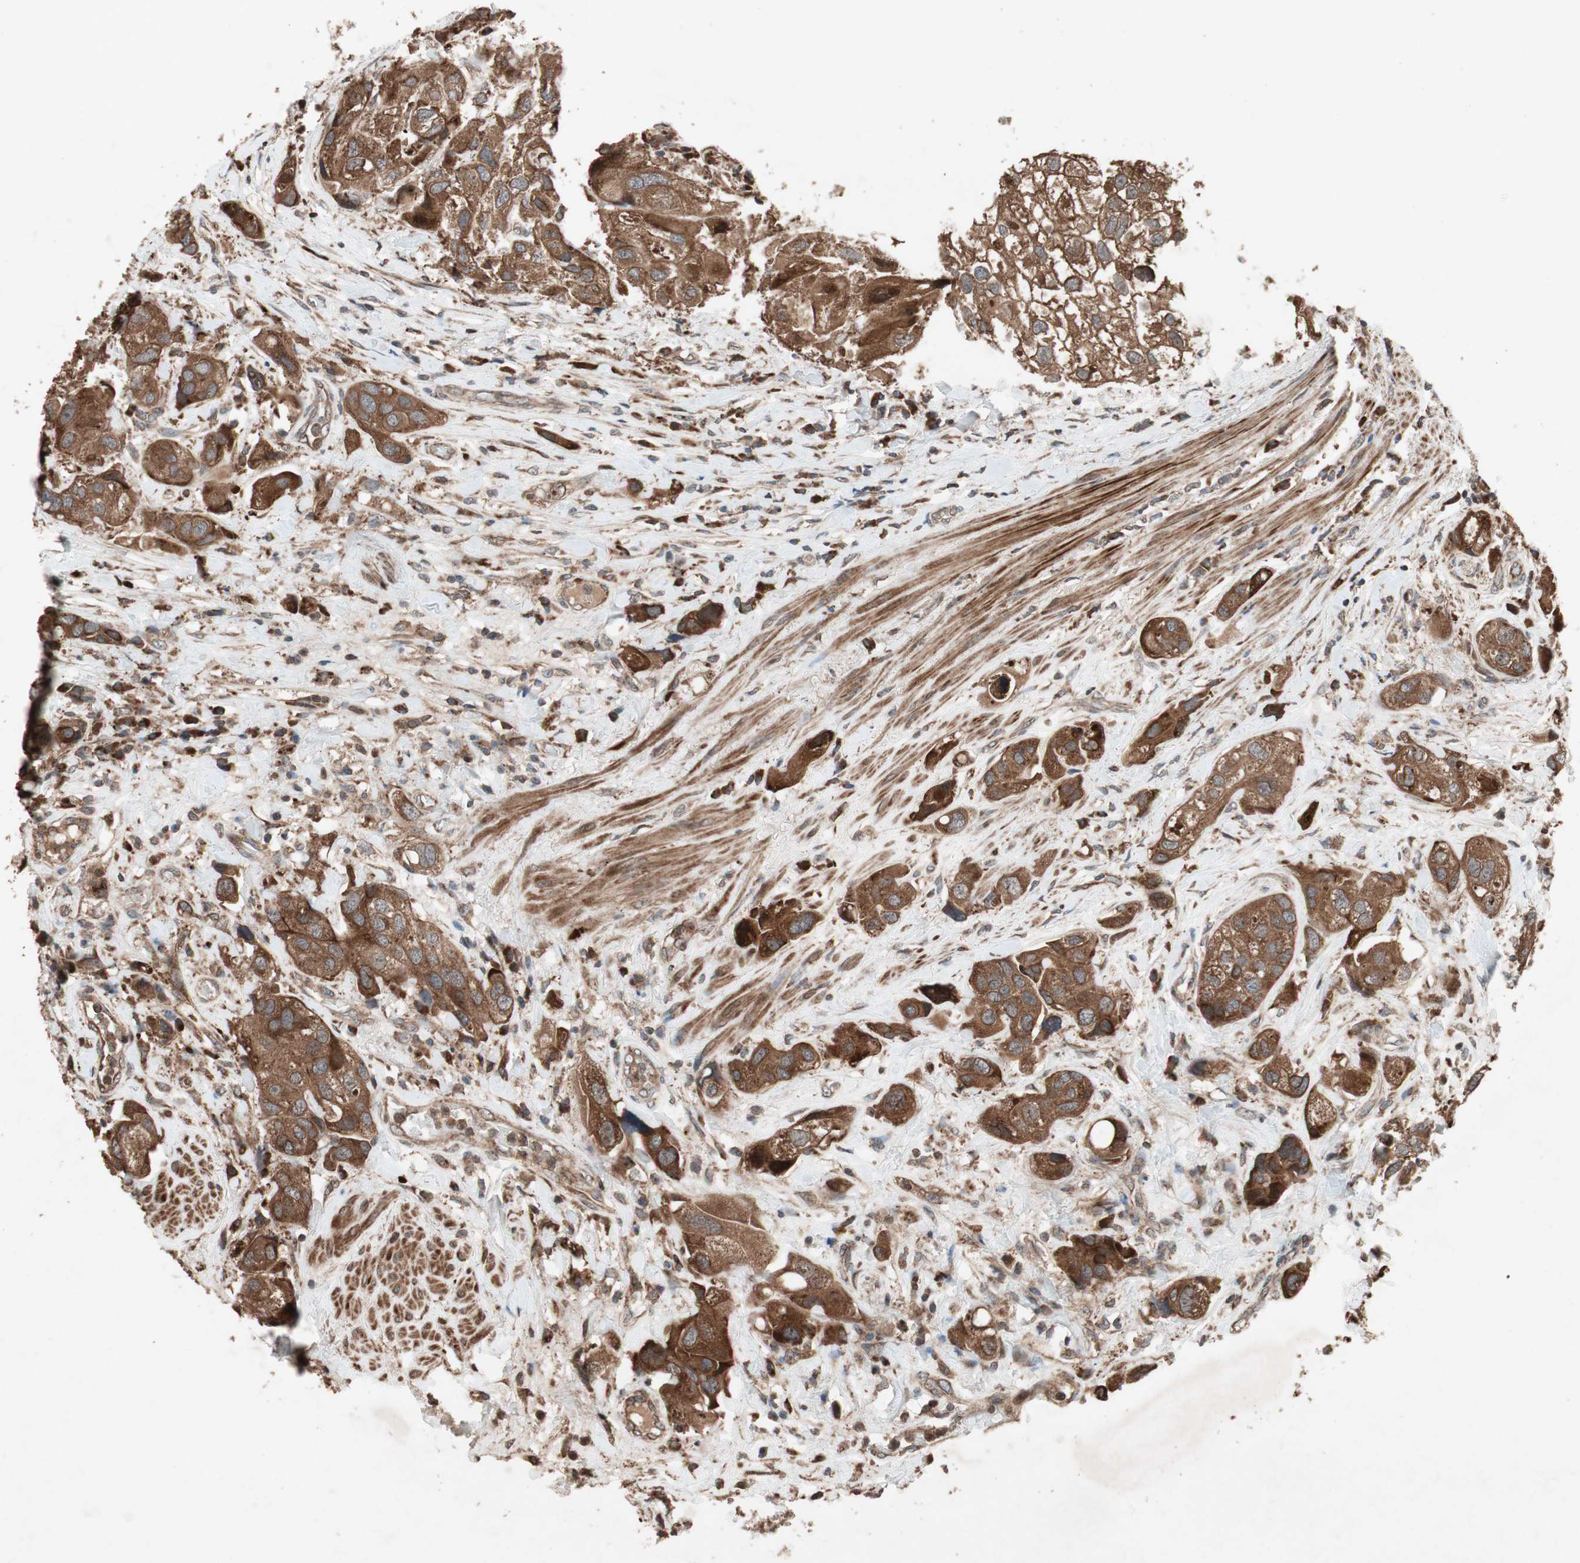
{"staining": {"intensity": "strong", "quantity": ">75%", "location": "cytoplasmic/membranous"}, "tissue": "urothelial cancer", "cell_type": "Tumor cells", "image_type": "cancer", "snomed": [{"axis": "morphology", "description": "Urothelial carcinoma, High grade"}, {"axis": "topography", "description": "Urinary bladder"}], "caption": "Urothelial cancer stained with a brown dye displays strong cytoplasmic/membranous positive staining in approximately >75% of tumor cells.", "gene": "RAB1A", "patient": {"sex": "female", "age": 64}}